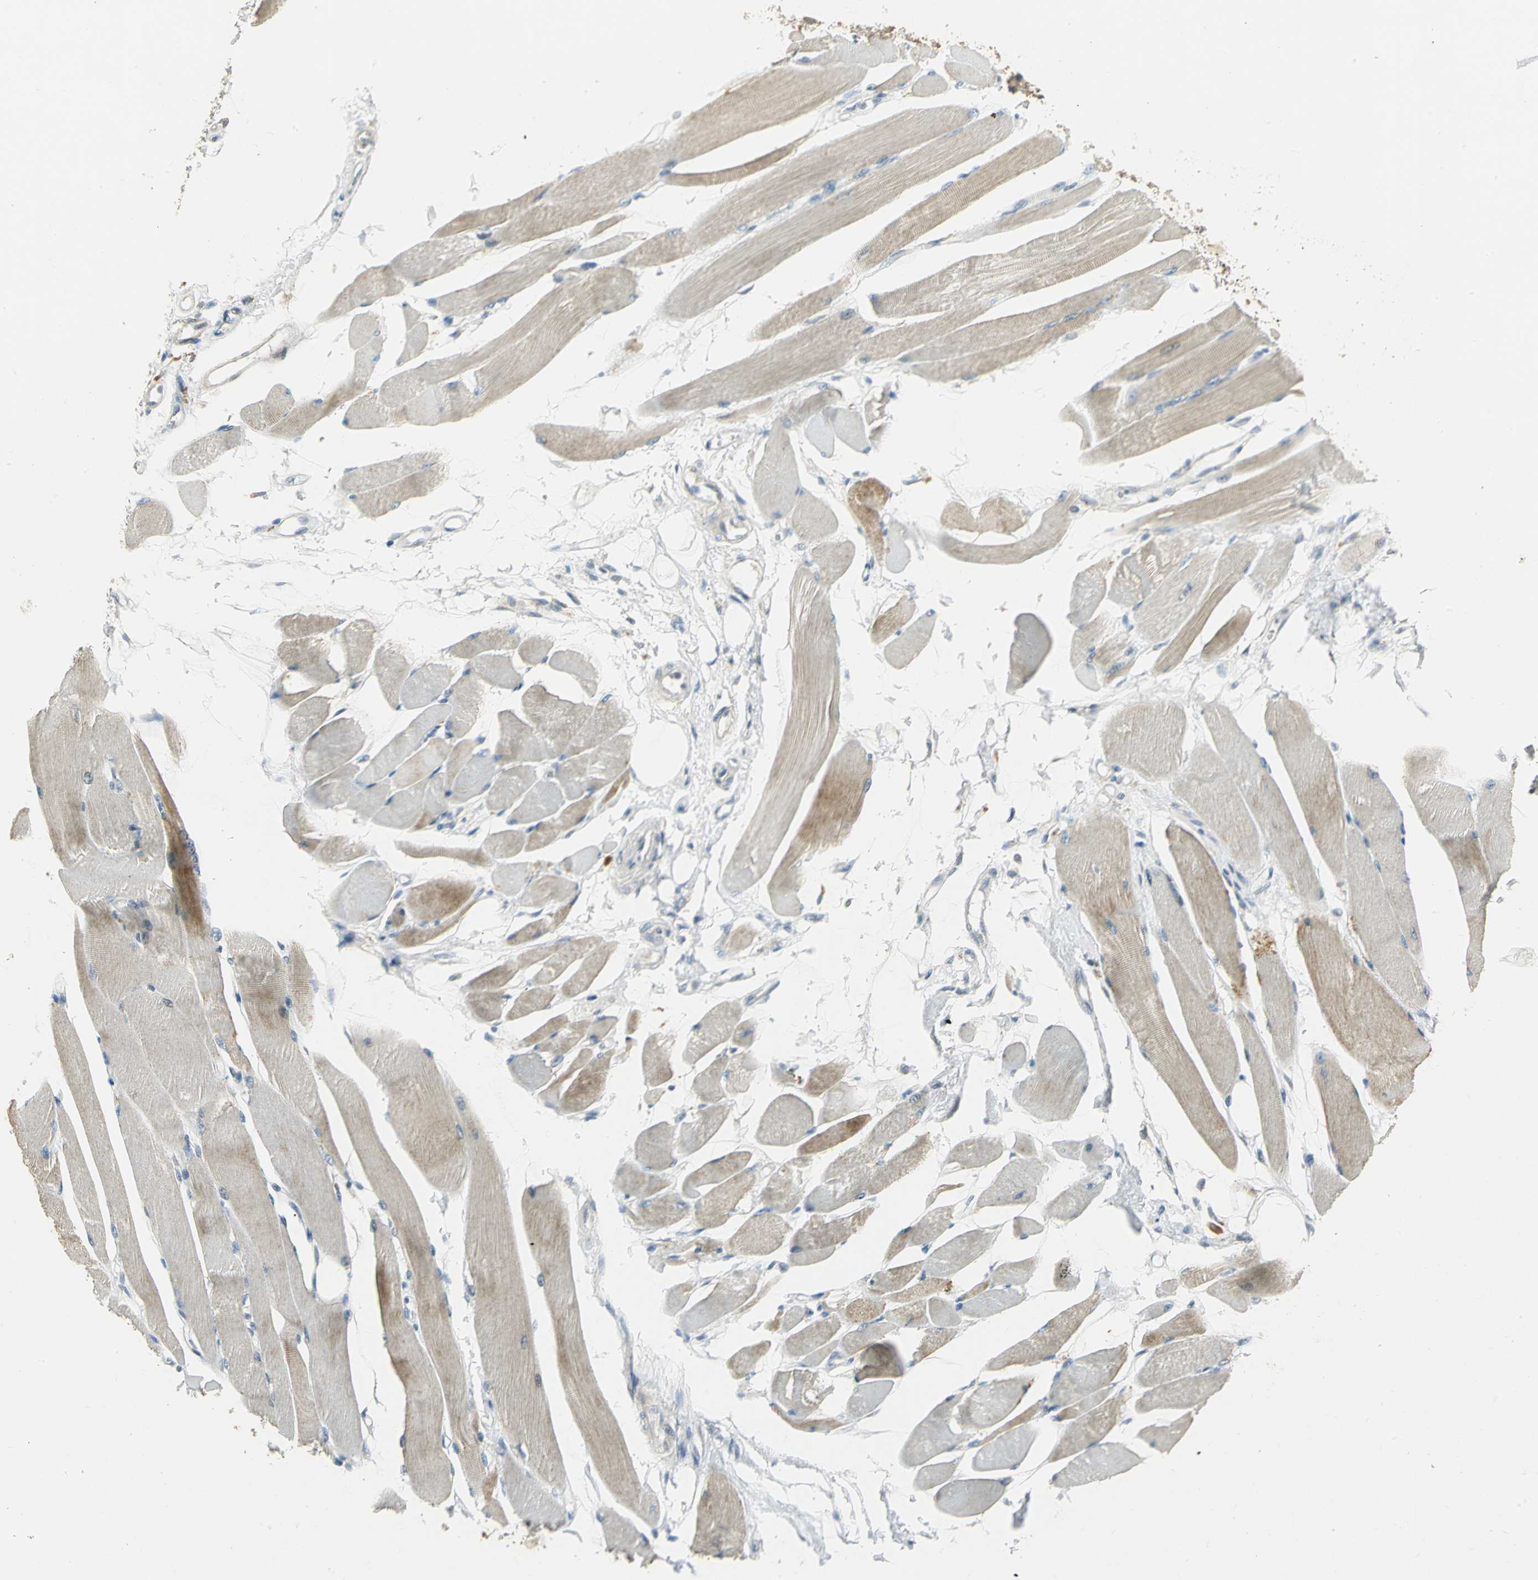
{"staining": {"intensity": "moderate", "quantity": "25%-75%", "location": "cytoplasmic/membranous"}, "tissue": "skeletal muscle", "cell_type": "Myocytes", "image_type": "normal", "snomed": [{"axis": "morphology", "description": "Normal tissue, NOS"}, {"axis": "topography", "description": "Skeletal muscle"}, {"axis": "topography", "description": "Peripheral nerve tissue"}], "caption": "This photomicrograph demonstrates normal skeletal muscle stained with immunohistochemistry to label a protein in brown. The cytoplasmic/membranous of myocytes show moderate positivity for the protein. Nuclei are counter-stained blue.", "gene": "PROC", "patient": {"sex": "female", "age": 84}}